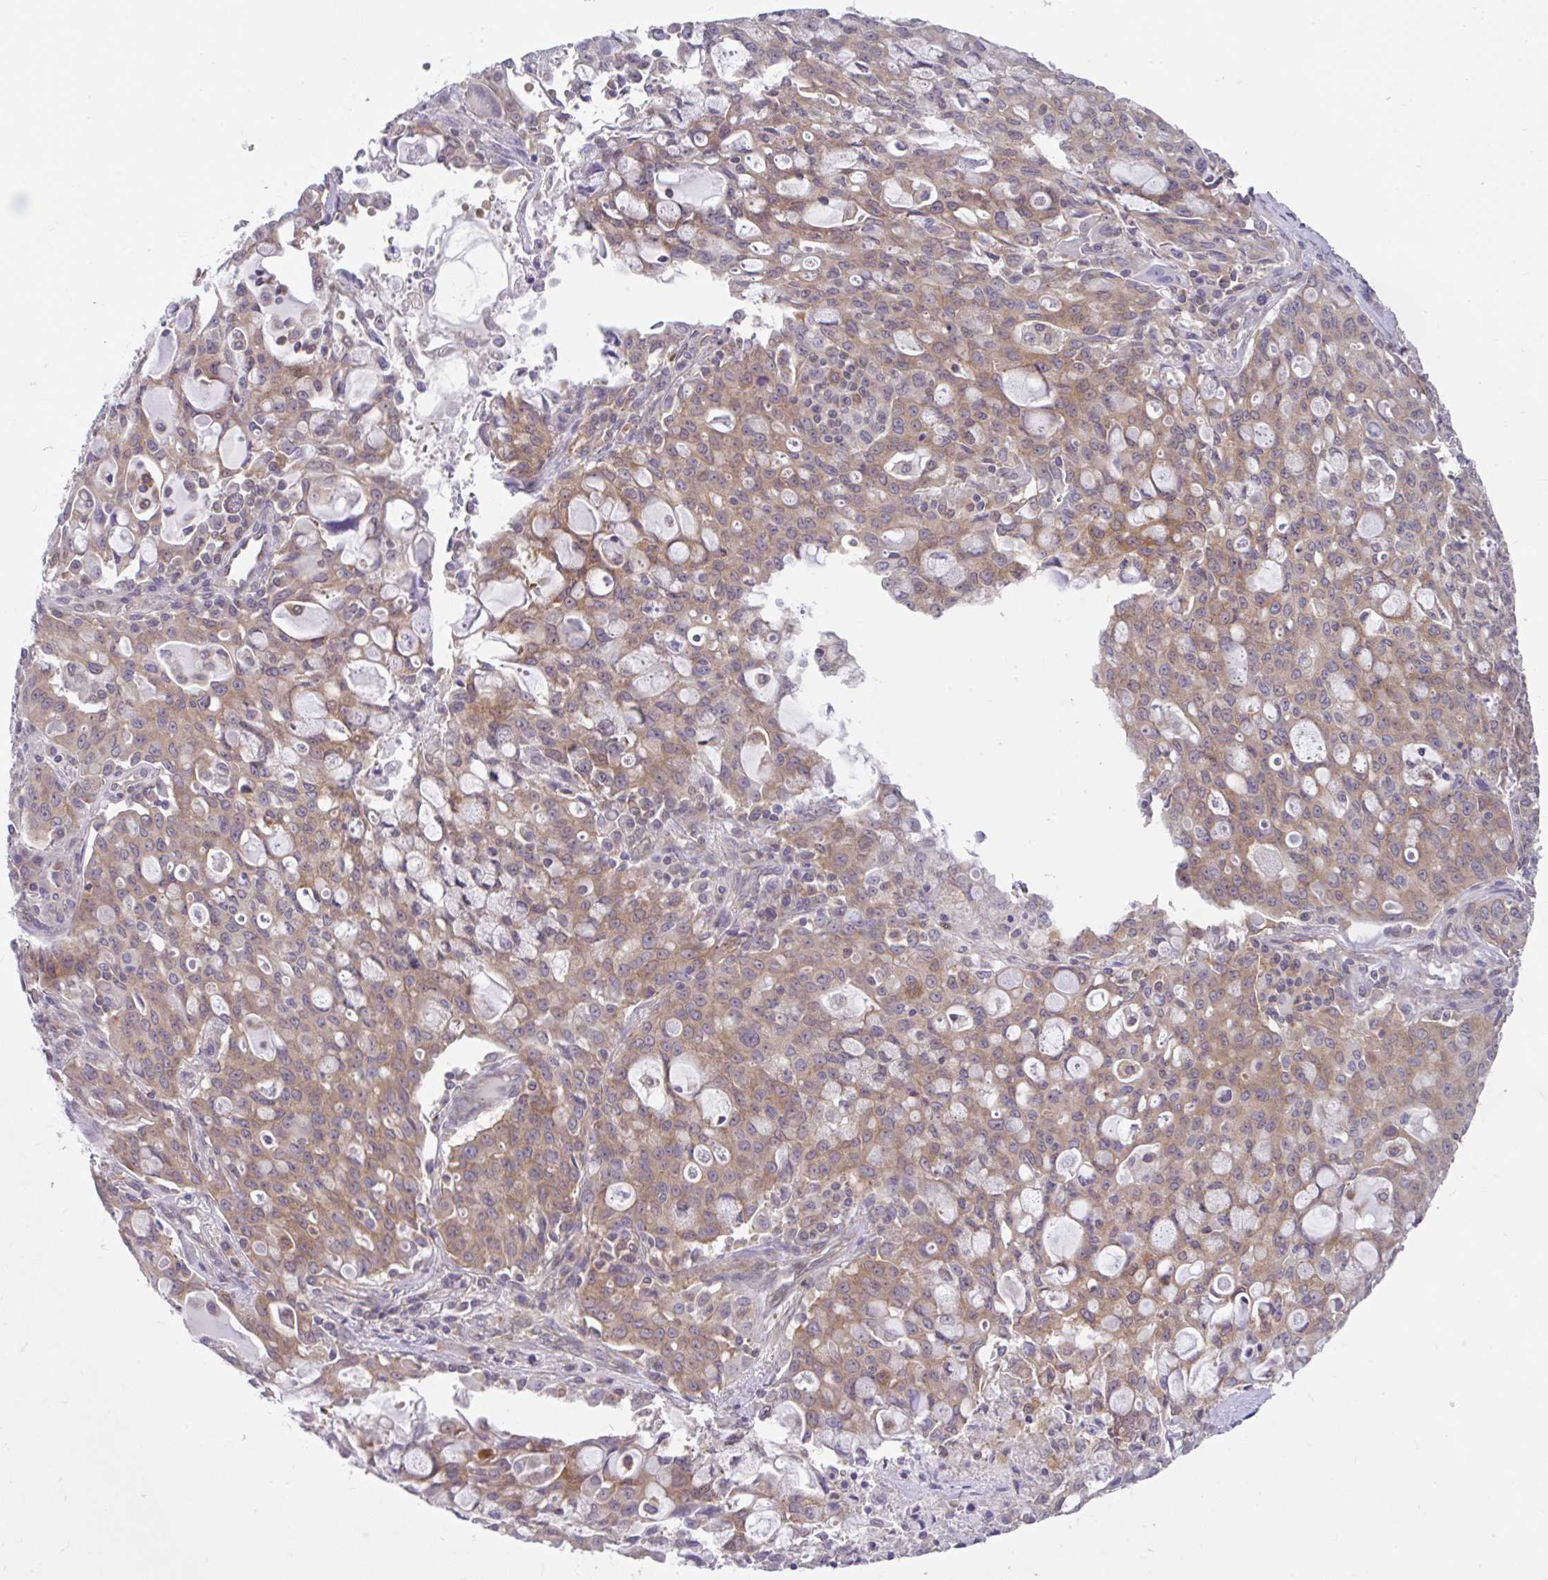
{"staining": {"intensity": "weak", "quantity": "25%-75%", "location": "cytoplasmic/membranous"}, "tissue": "lung cancer", "cell_type": "Tumor cells", "image_type": "cancer", "snomed": [{"axis": "morphology", "description": "Adenocarcinoma, NOS"}, {"axis": "topography", "description": "Lung"}], "caption": "Immunohistochemical staining of human lung adenocarcinoma demonstrates low levels of weak cytoplasmic/membranous positivity in about 25%-75% of tumor cells.", "gene": "RALBP1", "patient": {"sex": "female", "age": 44}}